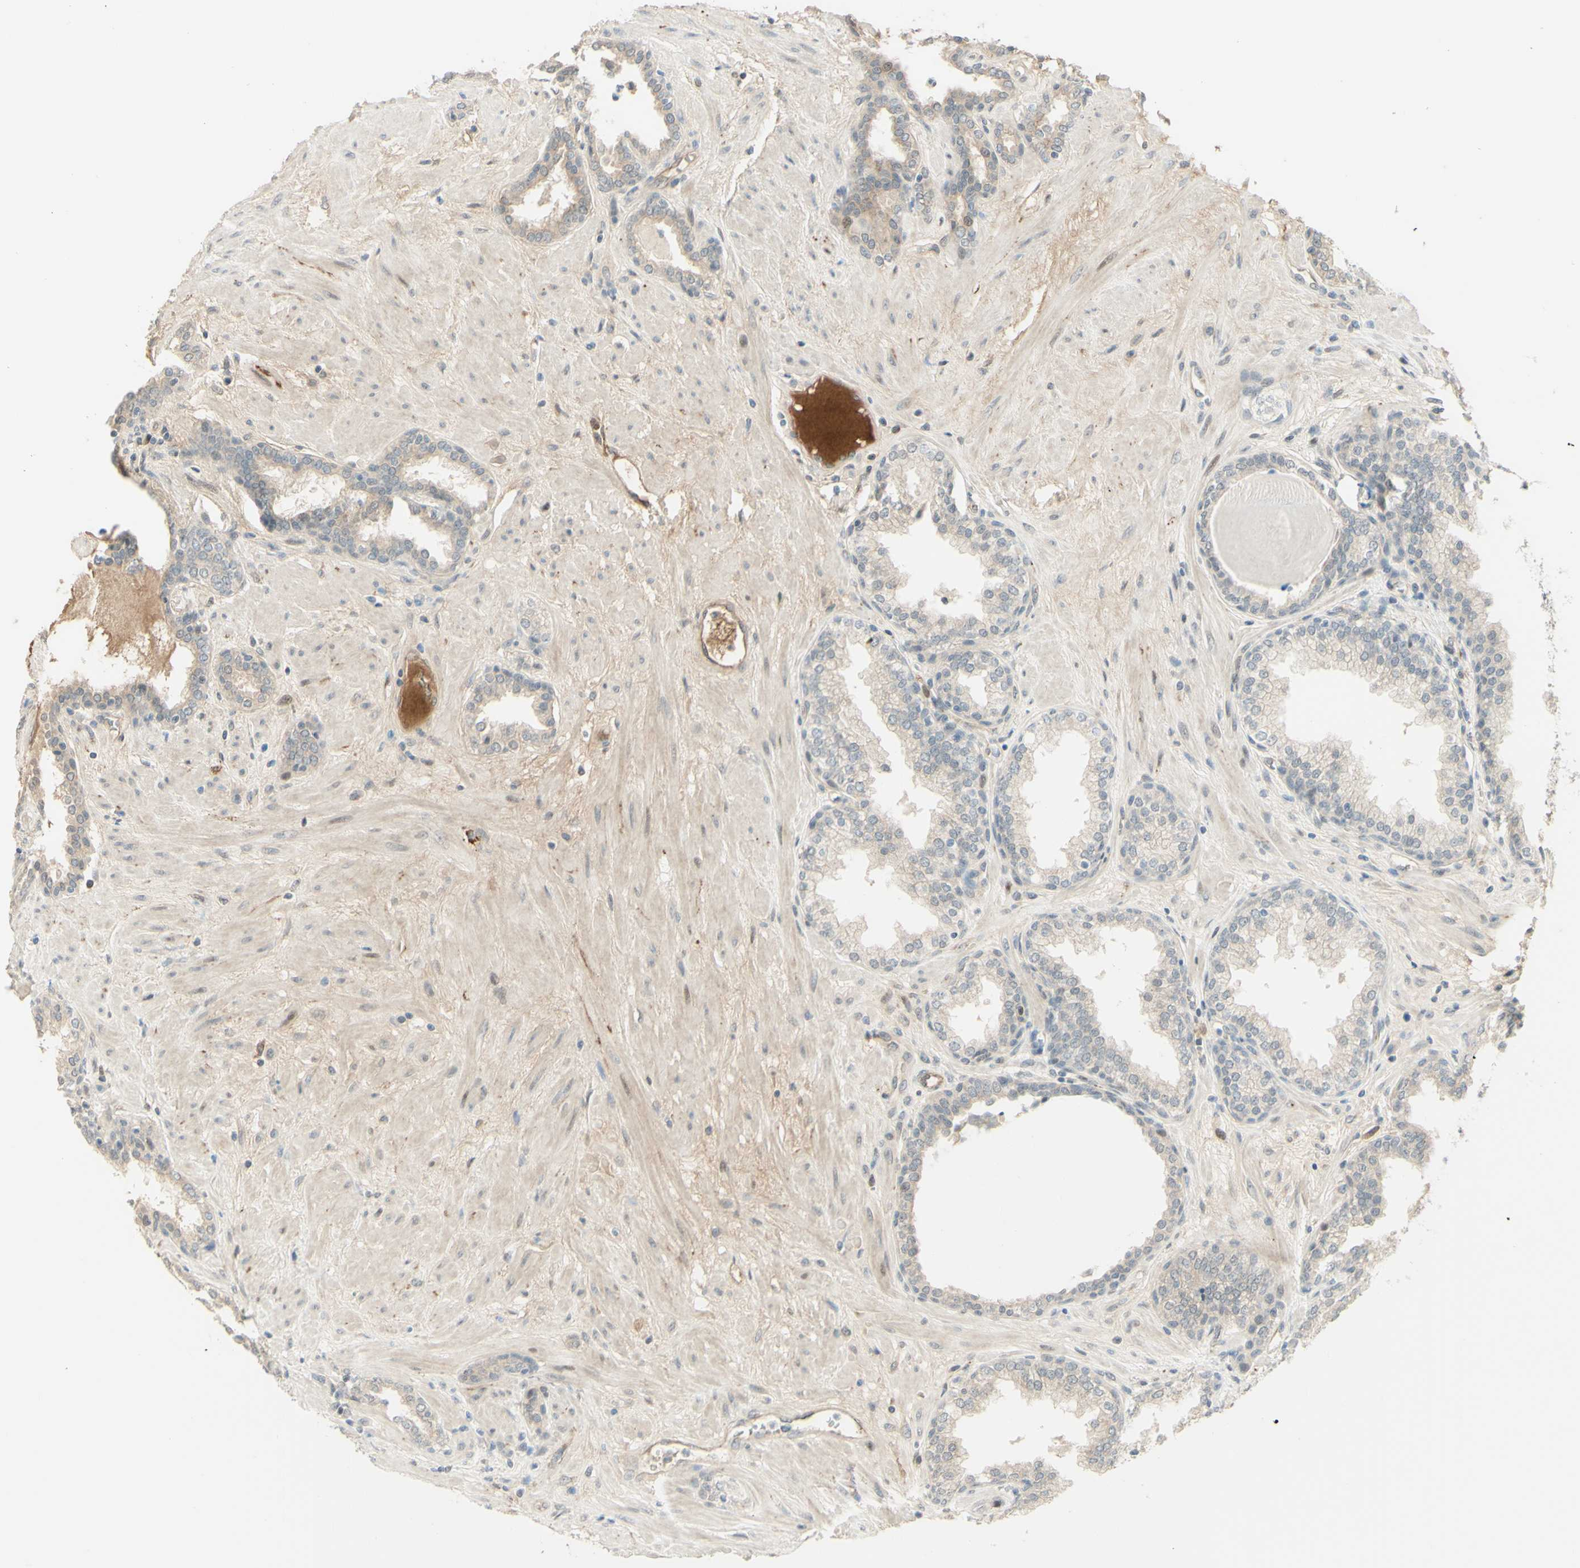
{"staining": {"intensity": "weak", "quantity": "<25%", "location": "cytoplasmic/membranous"}, "tissue": "prostate", "cell_type": "Glandular cells", "image_type": "normal", "snomed": [{"axis": "morphology", "description": "Normal tissue, NOS"}, {"axis": "topography", "description": "Prostate"}], "caption": "This is a micrograph of immunohistochemistry (IHC) staining of normal prostate, which shows no positivity in glandular cells.", "gene": "ANGPT2", "patient": {"sex": "male", "age": 51}}